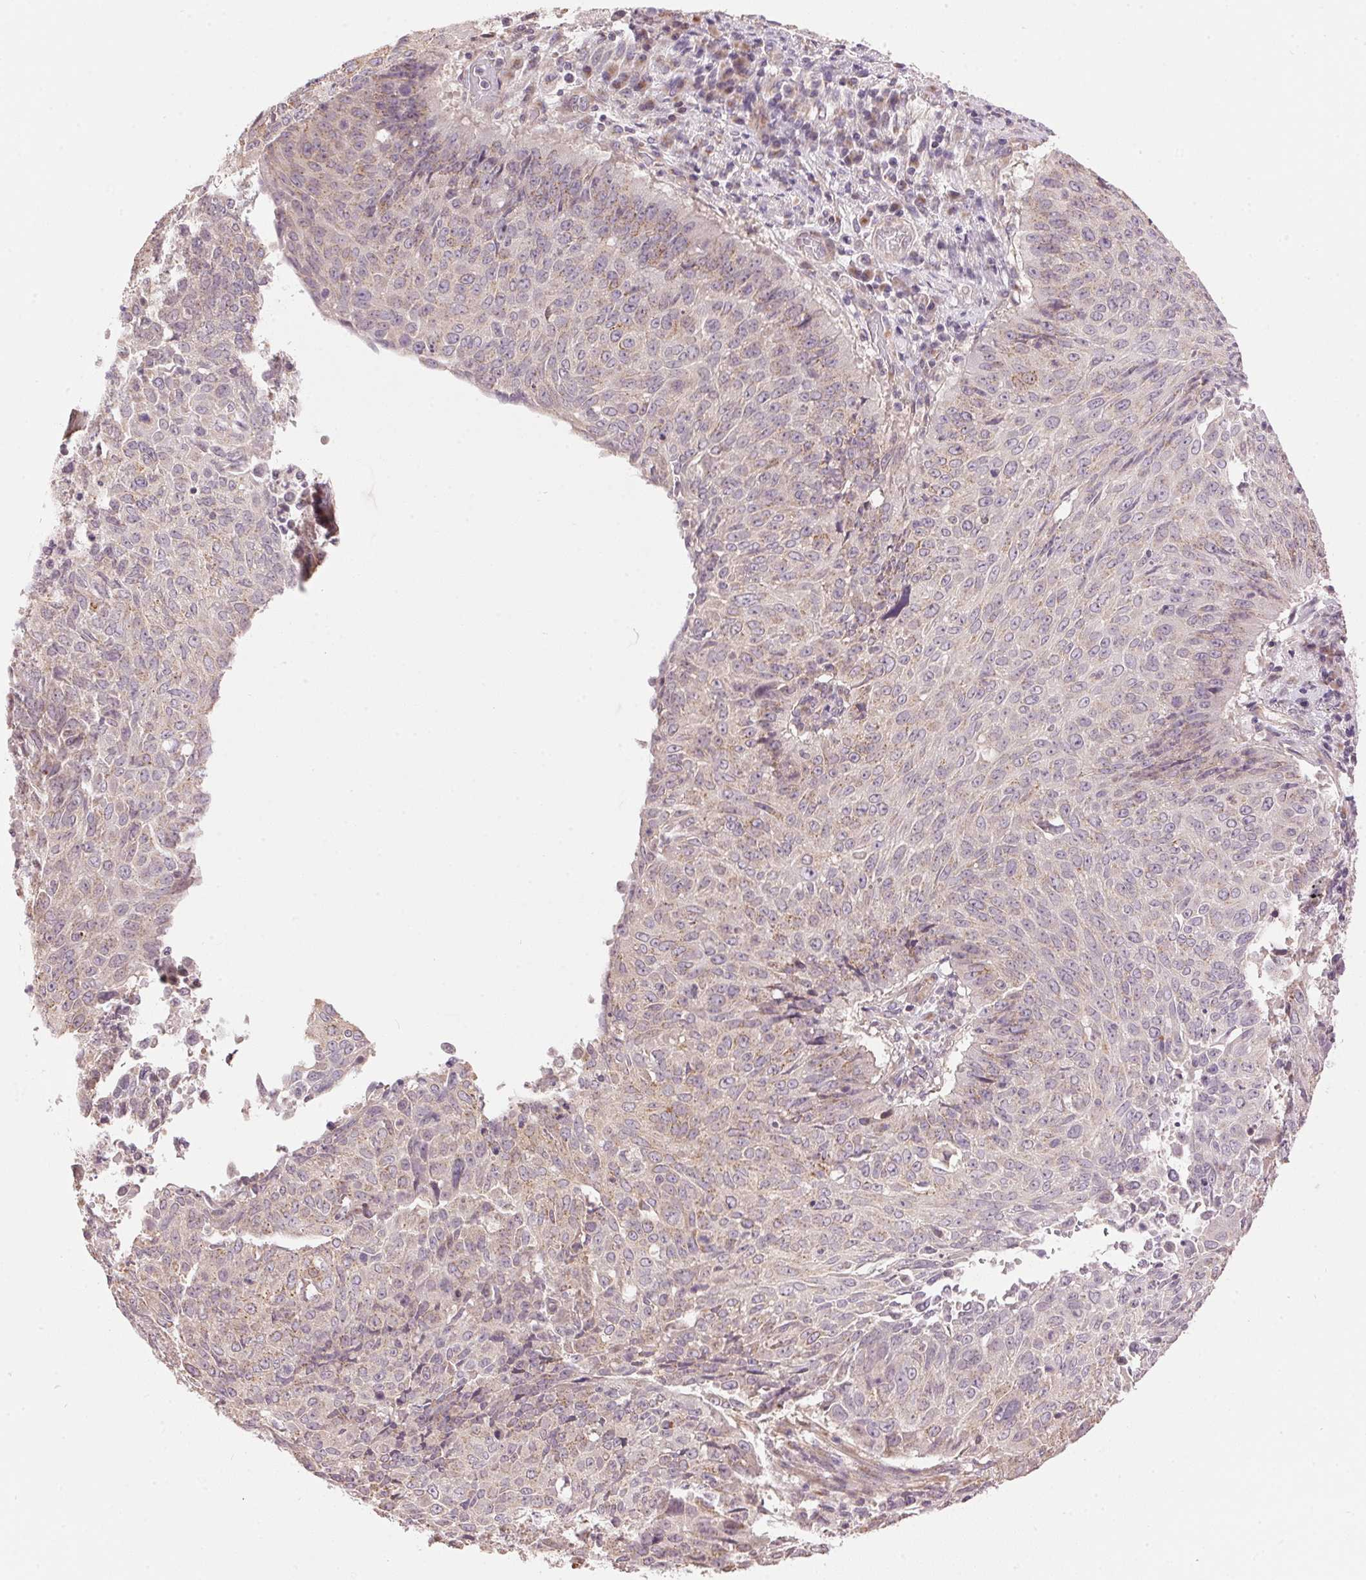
{"staining": {"intensity": "weak", "quantity": "<25%", "location": "cytoplasmic/membranous"}, "tissue": "lung cancer", "cell_type": "Tumor cells", "image_type": "cancer", "snomed": [{"axis": "morphology", "description": "Normal tissue, NOS"}, {"axis": "morphology", "description": "Squamous cell carcinoma, NOS"}, {"axis": "topography", "description": "Bronchus"}, {"axis": "topography", "description": "Lung"}], "caption": "This is a histopathology image of IHC staining of lung cancer, which shows no positivity in tumor cells.", "gene": "GOLPH3", "patient": {"sex": "male", "age": 64}}